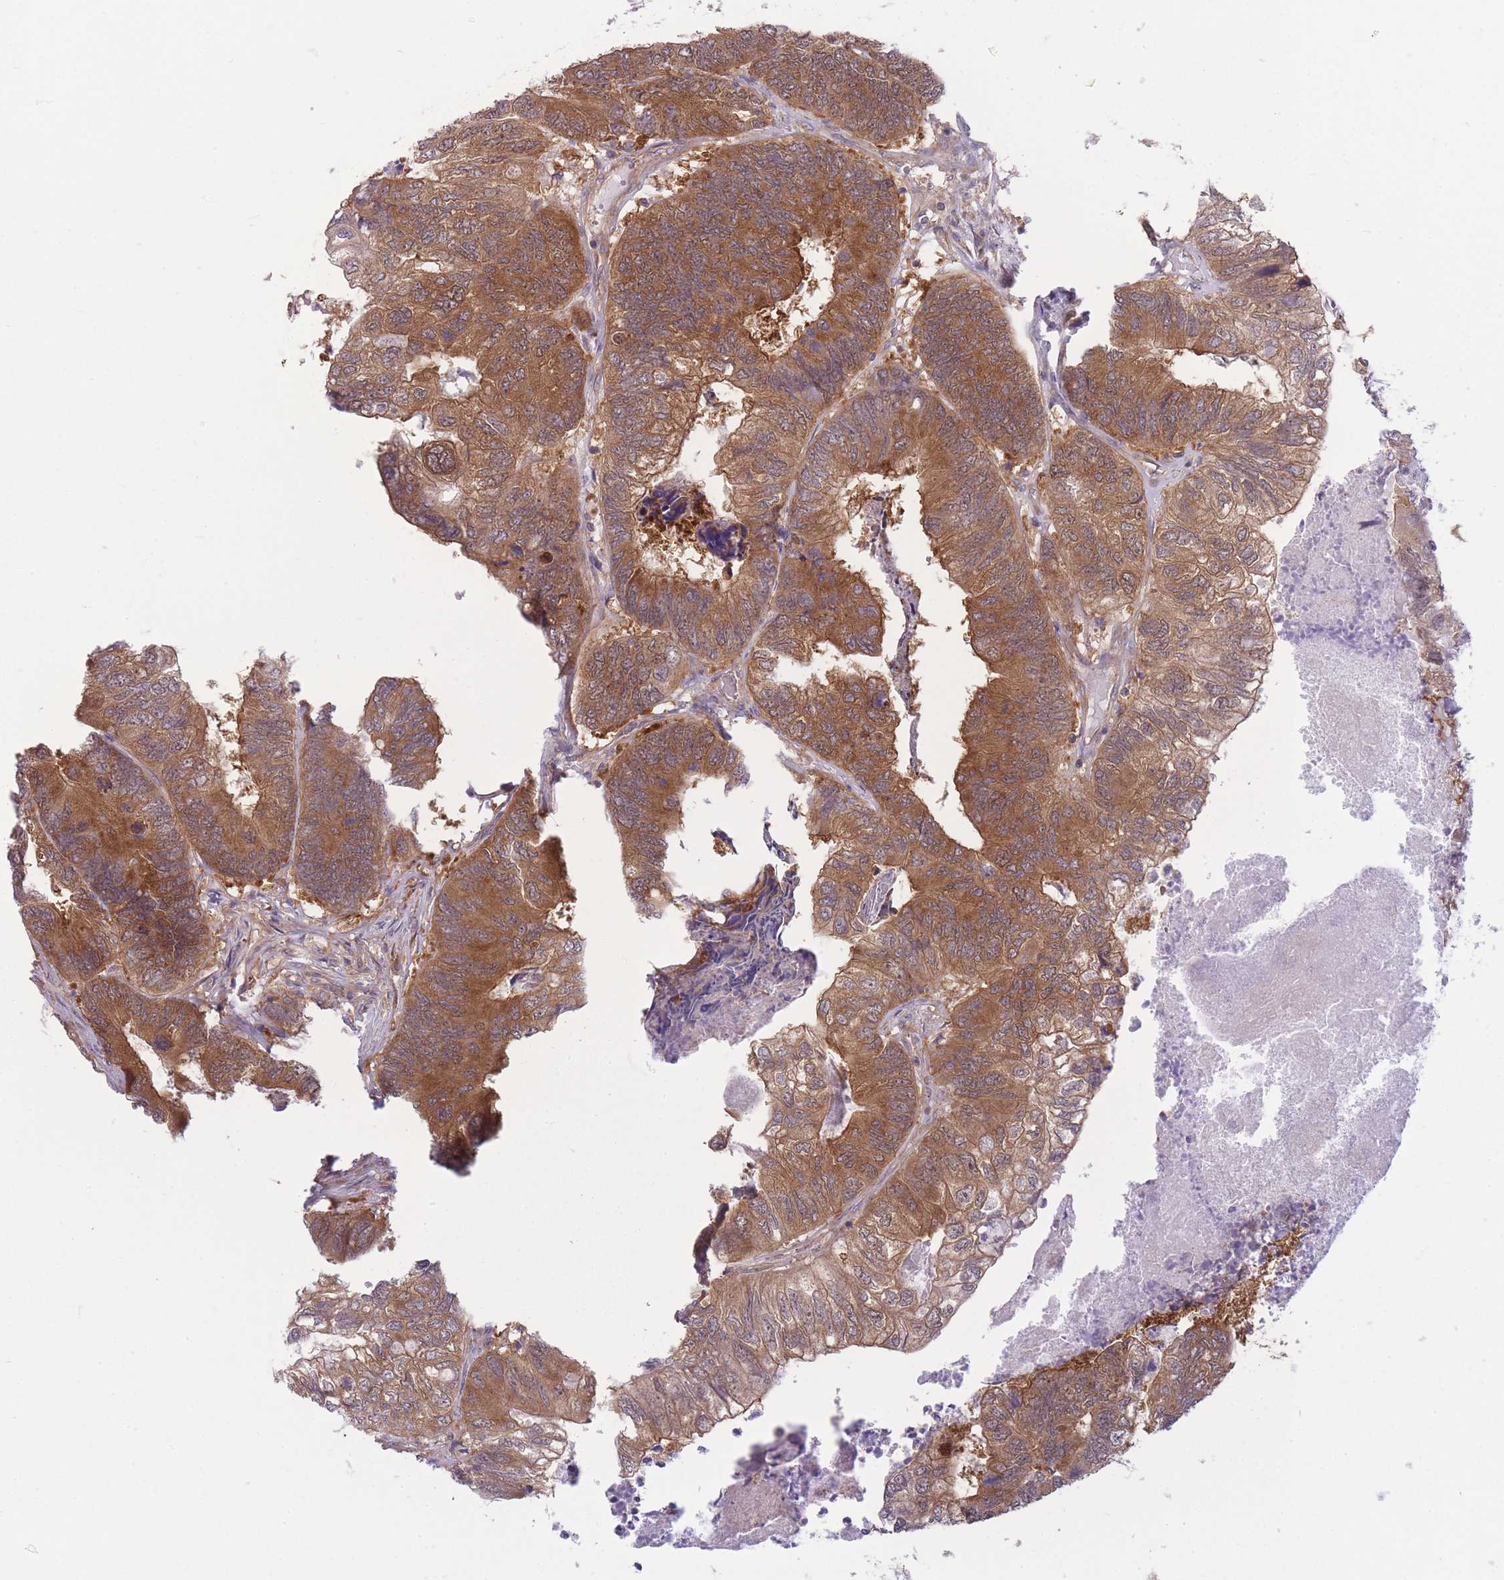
{"staining": {"intensity": "moderate", "quantity": ">75%", "location": "cytoplasmic/membranous"}, "tissue": "colorectal cancer", "cell_type": "Tumor cells", "image_type": "cancer", "snomed": [{"axis": "morphology", "description": "Adenocarcinoma, NOS"}, {"axis": "topography", "description": "Colon"}], "caption": "Immunohistochemistry (IHC) (DAB (3,3'-diaminobenzidine)) staining of colorectal cancer (adenocarcinoma) exhibits moderate cytoplasmic/membranous protein expression in approximately >75% of tumor cells. The protein of interest is stained brown, and the nuclei are stained in blue (DAB (3,3'-diaminobenzidine) IHC with brightfield microscopy, high magnification).", "gene": "PFDN6", "patient": {"sex": "female", "age": 67}}